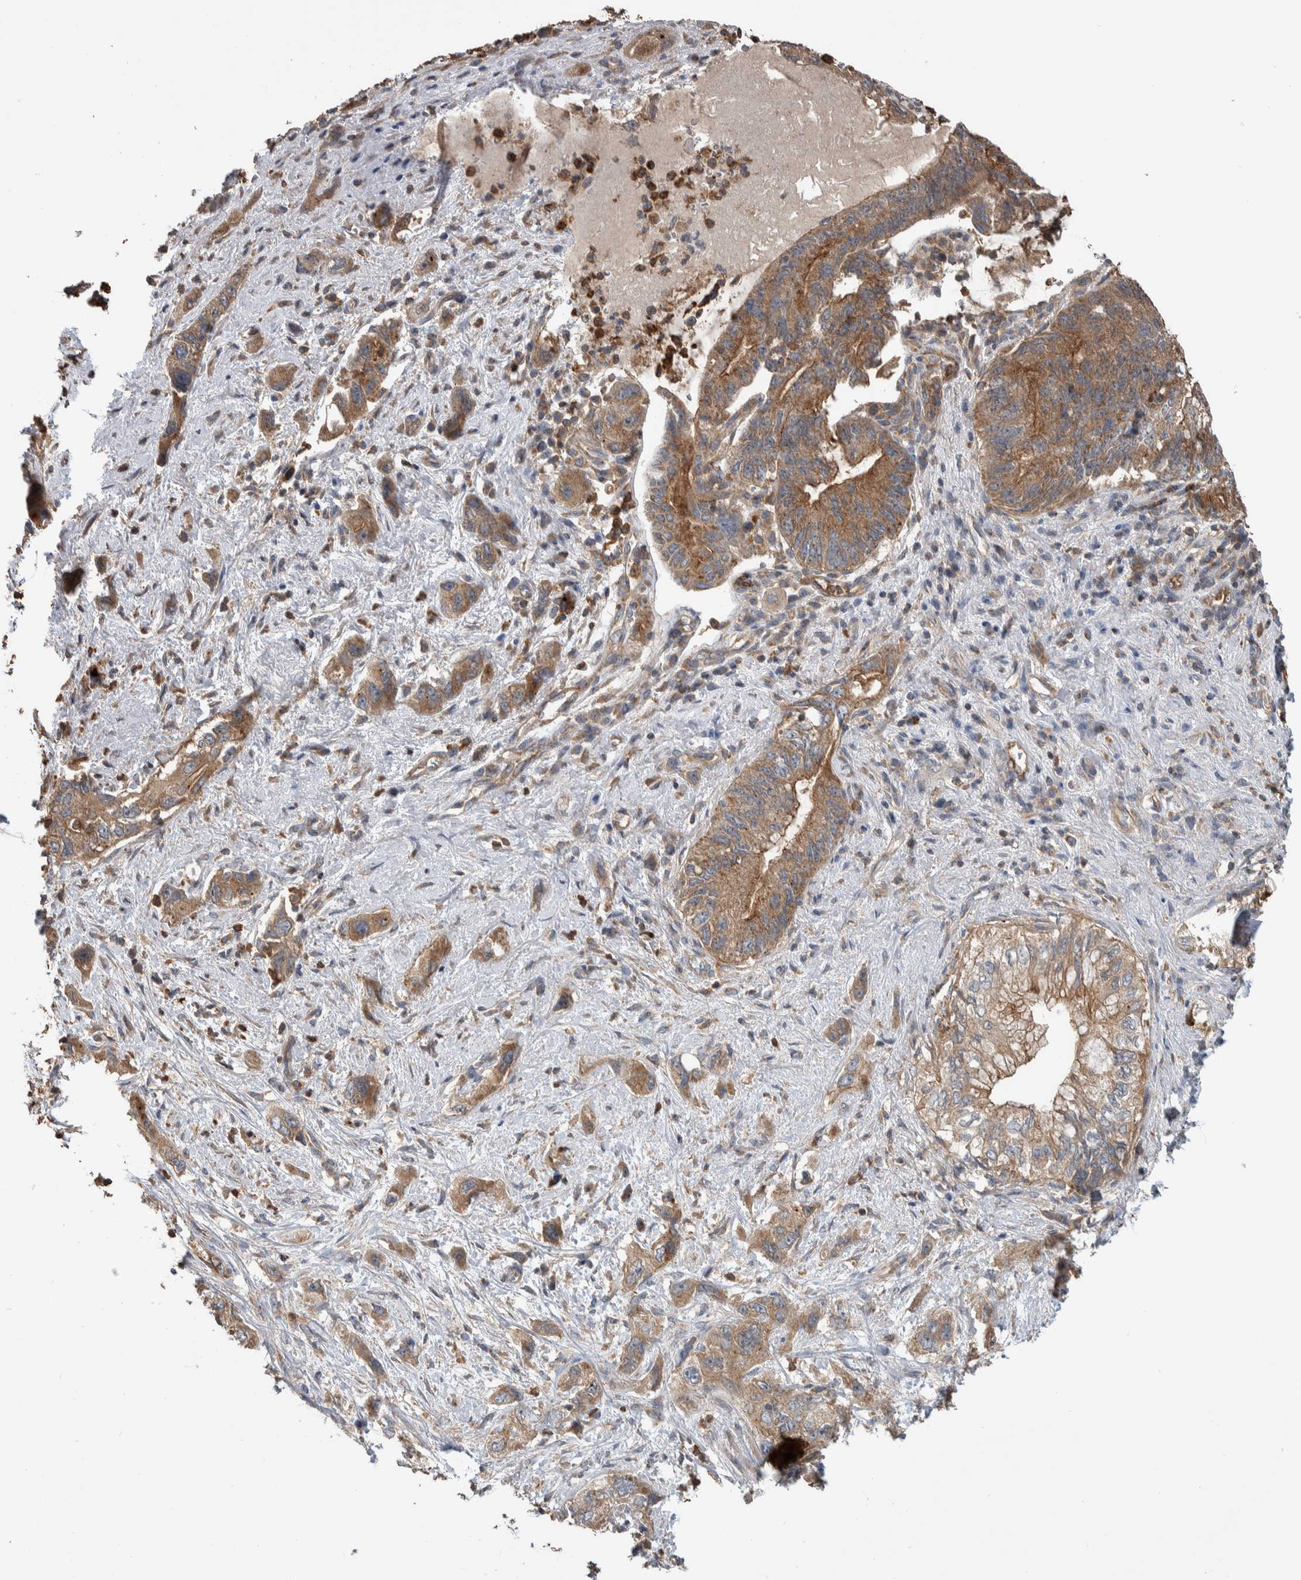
{"staining": {"intensity": "weak", "quantity": ">75%", "location": "cytoplasmic/membranous"}, "tissue": "pancreatic cancer", "cell_type": "Tumor cells", "image_type": "cancer", "snomed": [{"axis": "morphology", "description": "Adenocarcinoma, NOS"}, {"axis": "topography", "description": "Pancreas"}], "caption": "Adenocarcinoma (pancreatic) stained with a brown dye displays weak cytoplasmic/membranous positive staining in approximately >75% of tumor cells.", "gene": "SDCBP", "patient": {"sex": "female", "age": 73}}